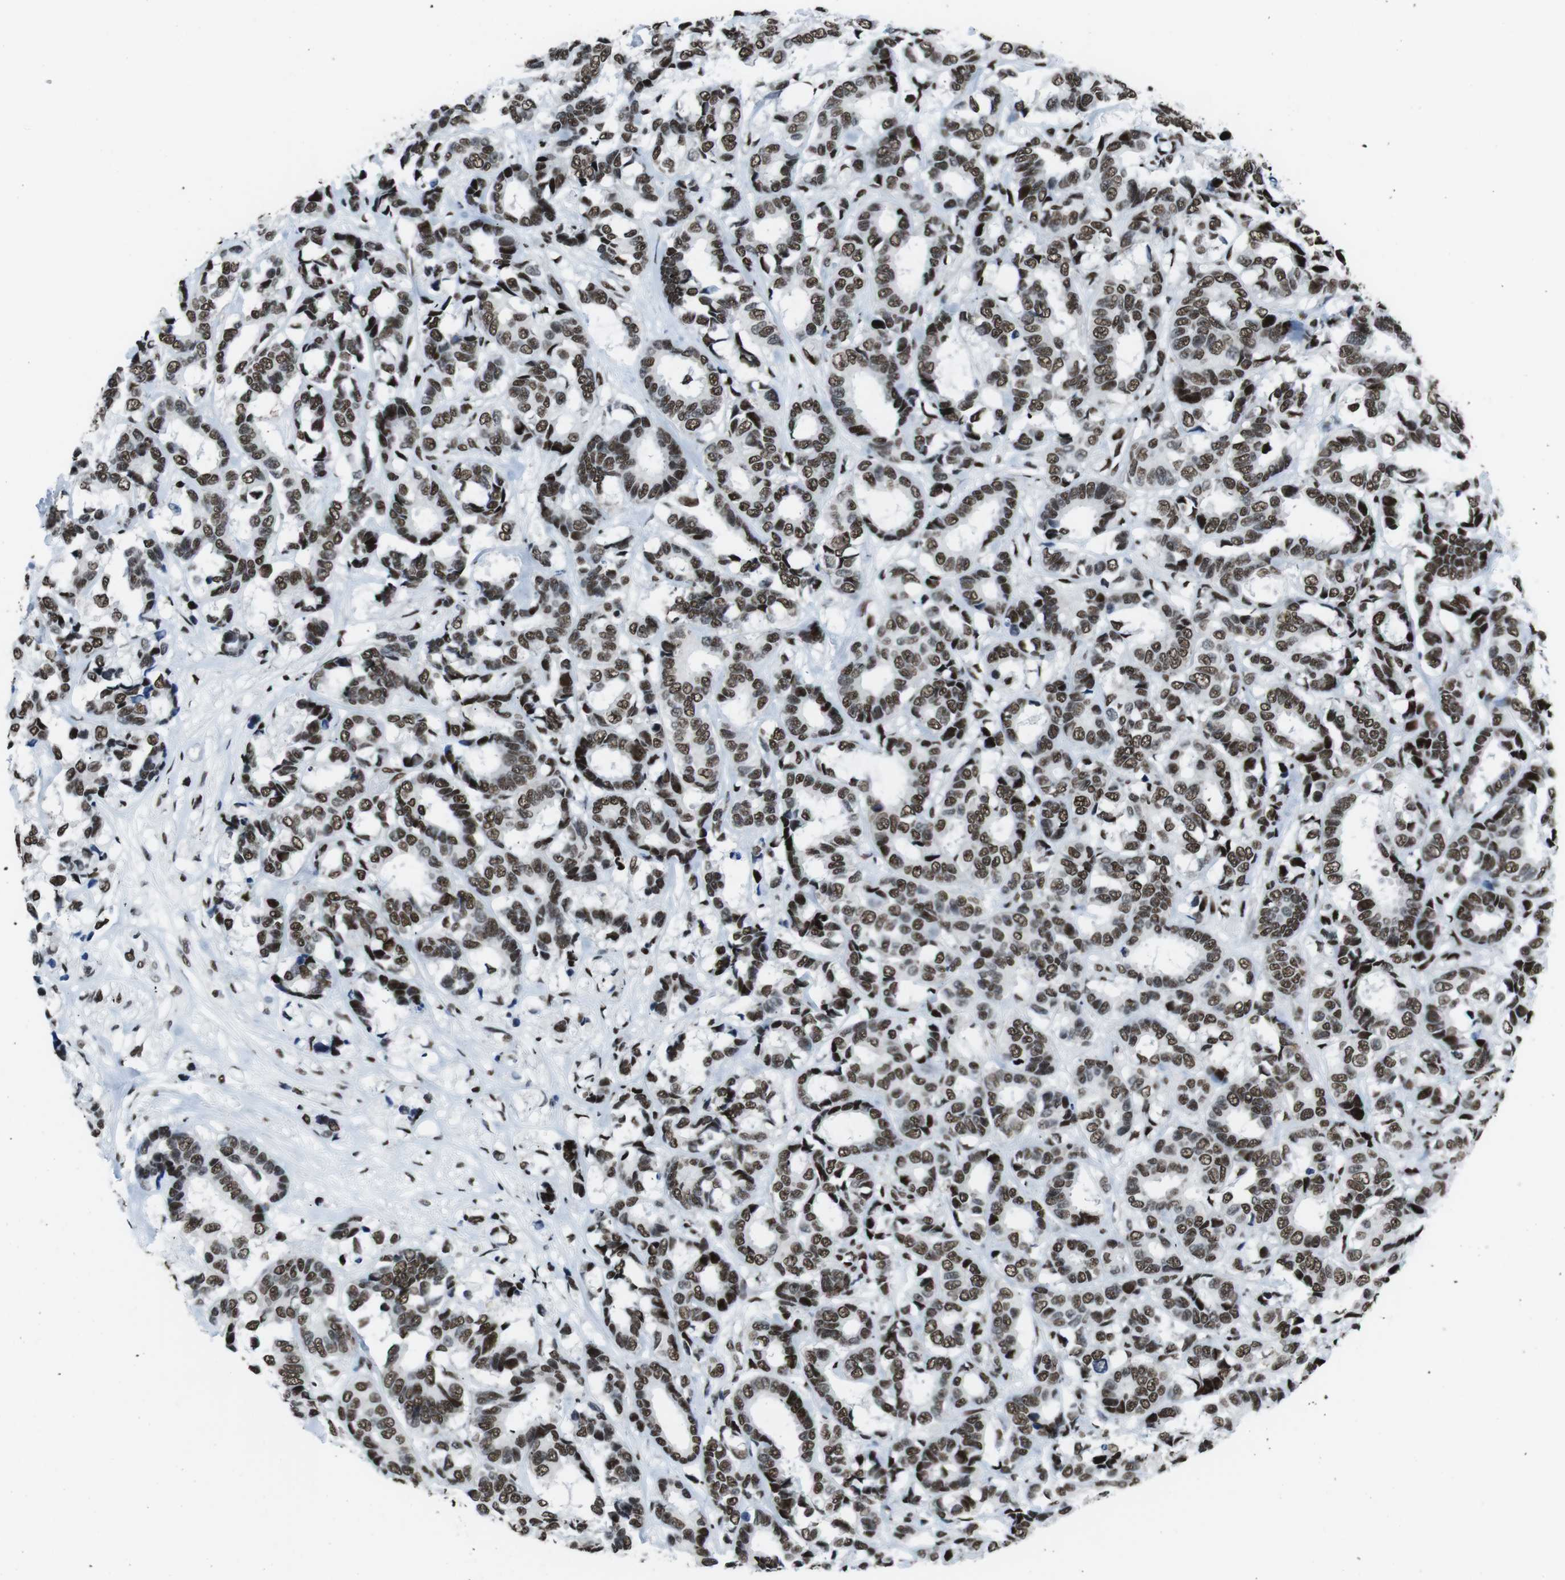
{"staining": {"intensity": "moderate", "quantity": ">75%", "location": "nuclear"}, "tissue": "breast cancer", "cell_type": "Tumor cells", "image_type": "cancer", "snomed": [{"axis": "morphology", "description": "Duct carcinoma"}, {"axis": "topography", "description": "Breast"}], "caption": "A brown stain highlights moderate nuclear staining of a protein in human breast cancer (invasive ductal carcinoma) tumor cells.", "gene": "CITED2", "patient": {"sex": "female", "age": 87}}